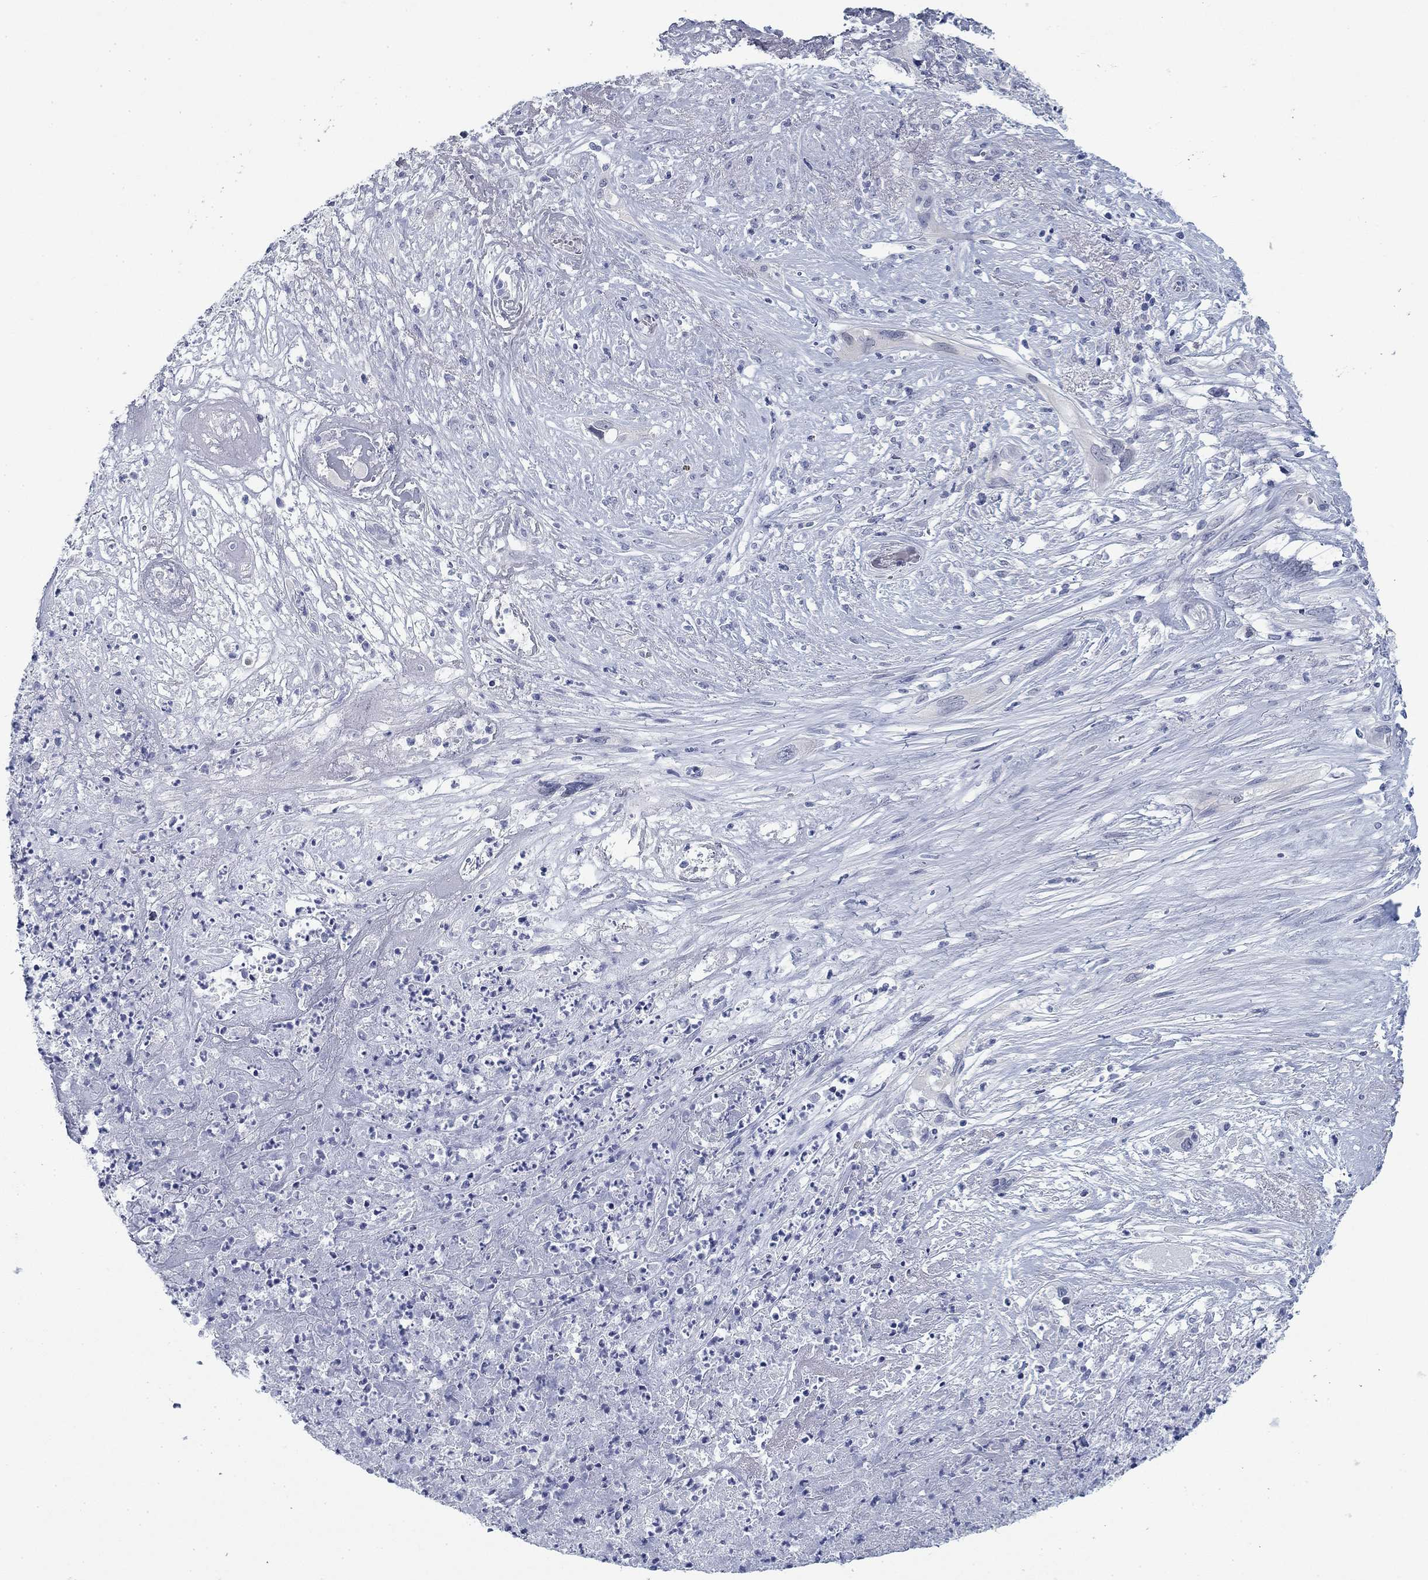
{"staining": {"intensity": "negative", "quantity": "none", "location": "none"}, "tissue": "cervical cancer", "cell_type": "Tumor cells", "image_type": "cancer", "snomed": [{"axis": "morphology", "description": "Squamous cell carcinoma, NOS"}, {"axis": "topography", "description": "Cervix"}], "caption": "High magnification brightfield microscopy of squamous cell carcinoma (cervical) stained with DAB (brown) and counterstained with hematoxylin (blue): tumor cells show no significant staining.", "gene": "DNAL1", "patient": {"sex": "female", "age": 57}}